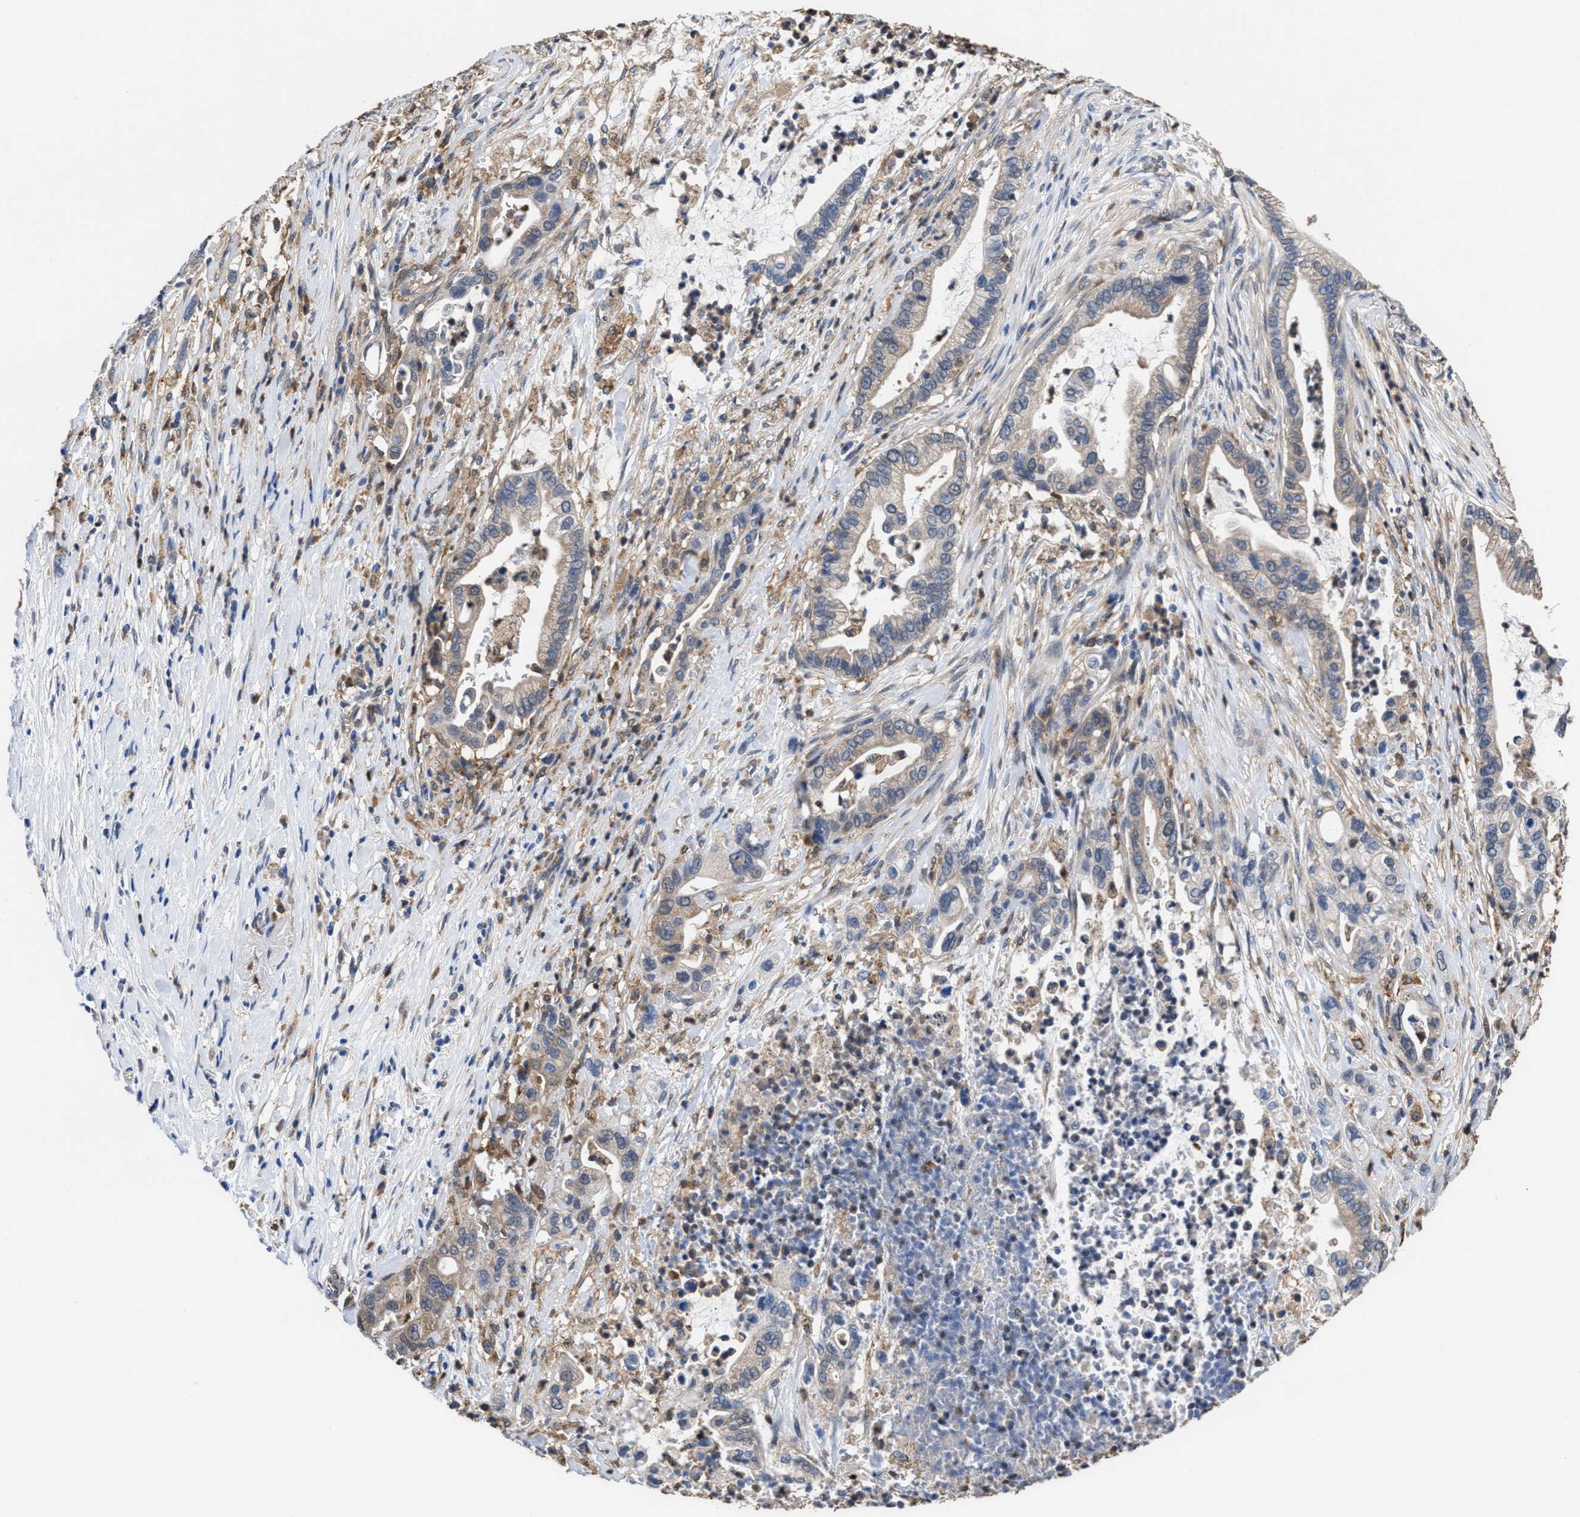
{"staining": {"intensity": "weak", "quantity": "25%-75%", "location": "cytoplasmic/membranous"}, "tissue": "pancreatic cancer", "cell_type": "Tumor cells", "image_type": "cancer", "snomed": [{"axis": "morphology", "description": "Adenocarcinoma, NOS"}, {"axis": "topography", "description": "Pancreas"}], "caption": "Tumor cells display low levels of weak cytoplasmic/membranous positivity in approximately 25%-75% of cells in human pancreatic cancer (adenocarcinoma).", "gene": "ACLY", "patient": {"sex": "male", "age": 69}}